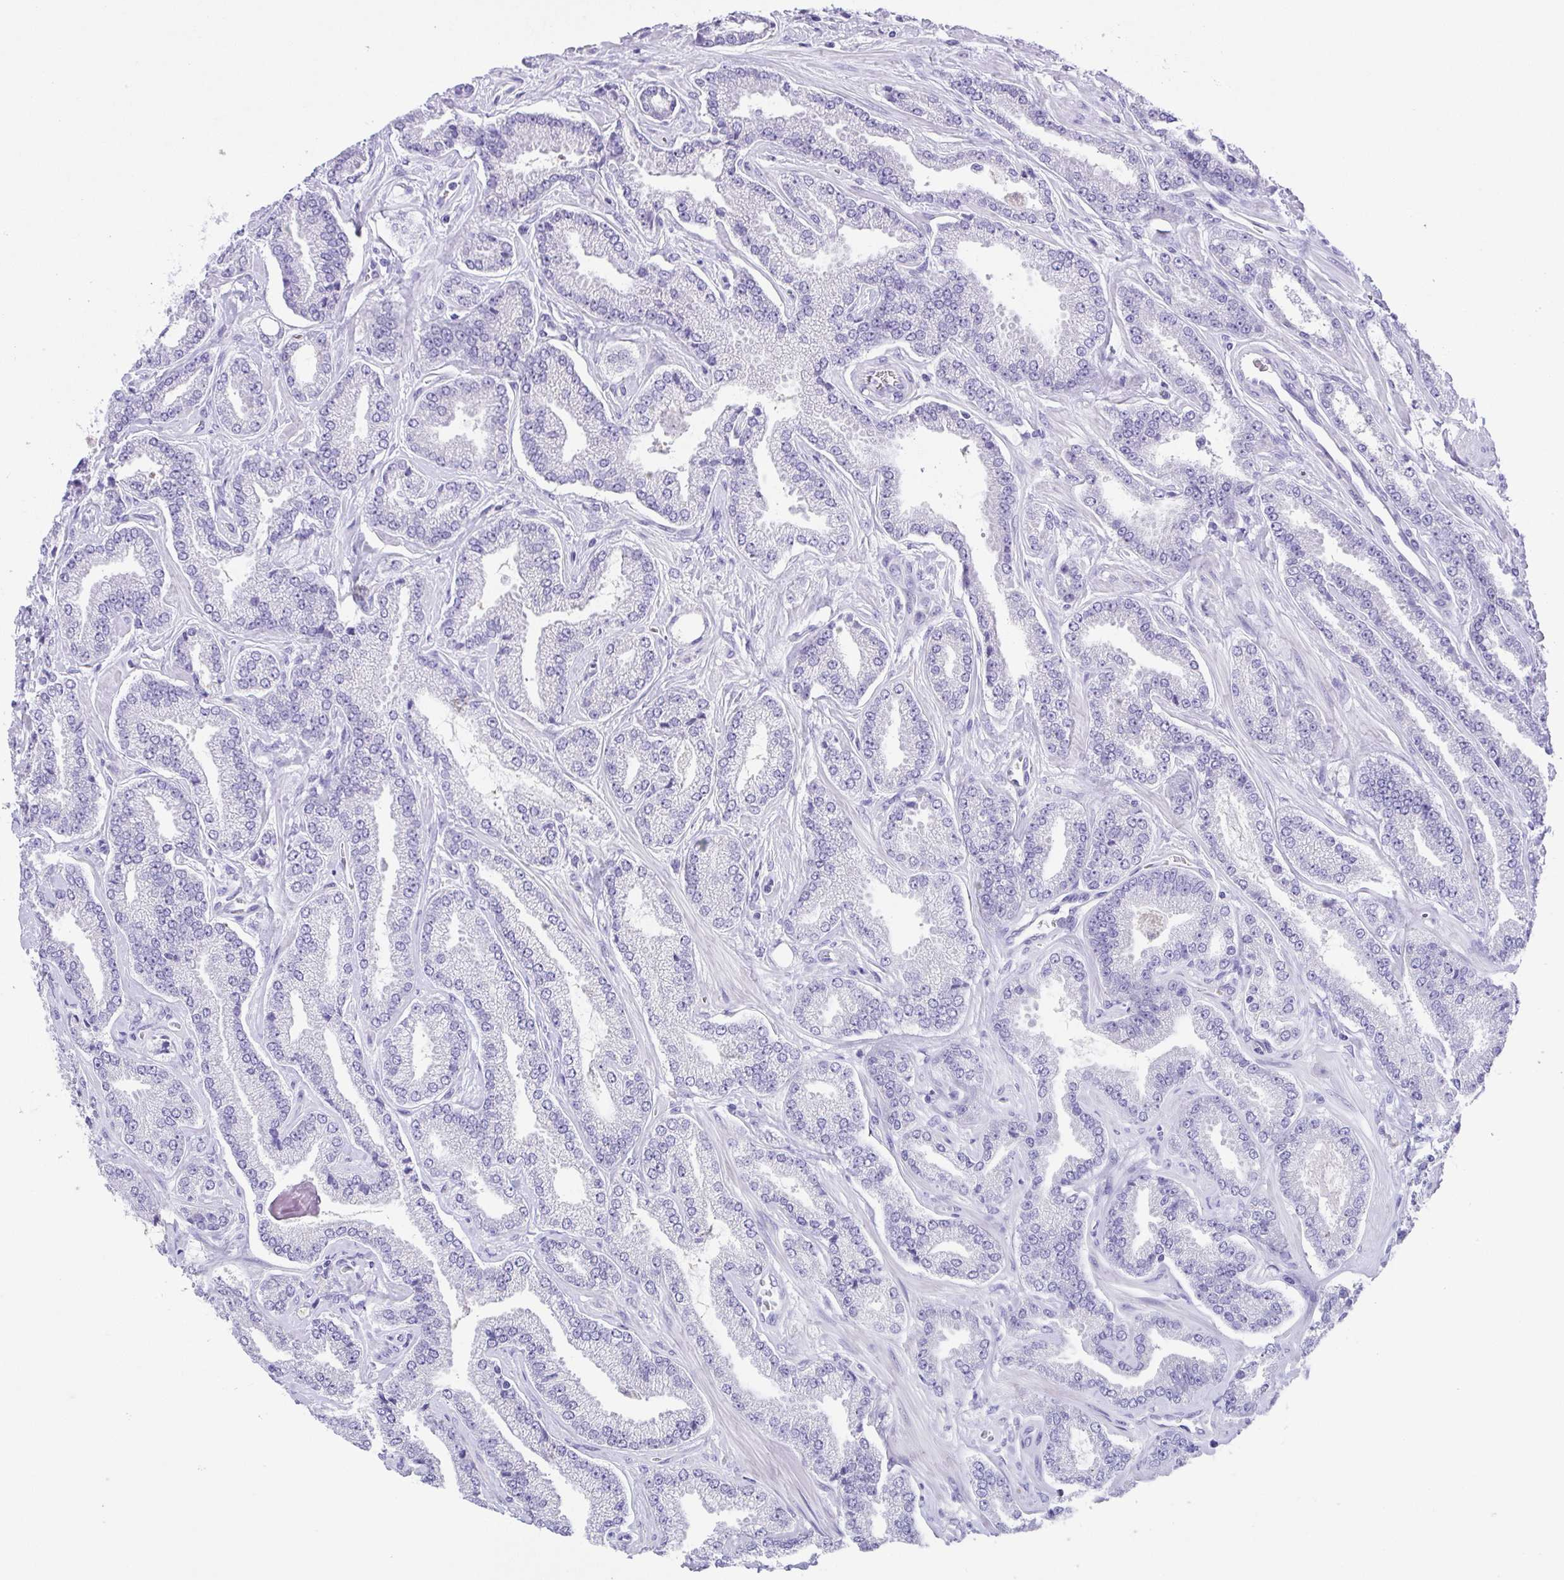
{"staining": {"intensity": "negative", "quantity": "none", "location": "none"}, "tissue": "prostate cancer", "cell_type": "Tumor cells", "image_type": "cancer", "snomed": [{"axis": "morphology", "description": "Adenocarcinoma, Low grade"}, {"axis": "topography", "description": "Prostate"}], "caption": "High magnification brightfield microscopy of low-grade adenocarcinoma (prostate) stained with DAB (brown) and counterstained with hematoxylin (blue): tumor cells show no significant positivity.", "gene": "SPATA4", "patient": {"sex": "male", "age": 55}}